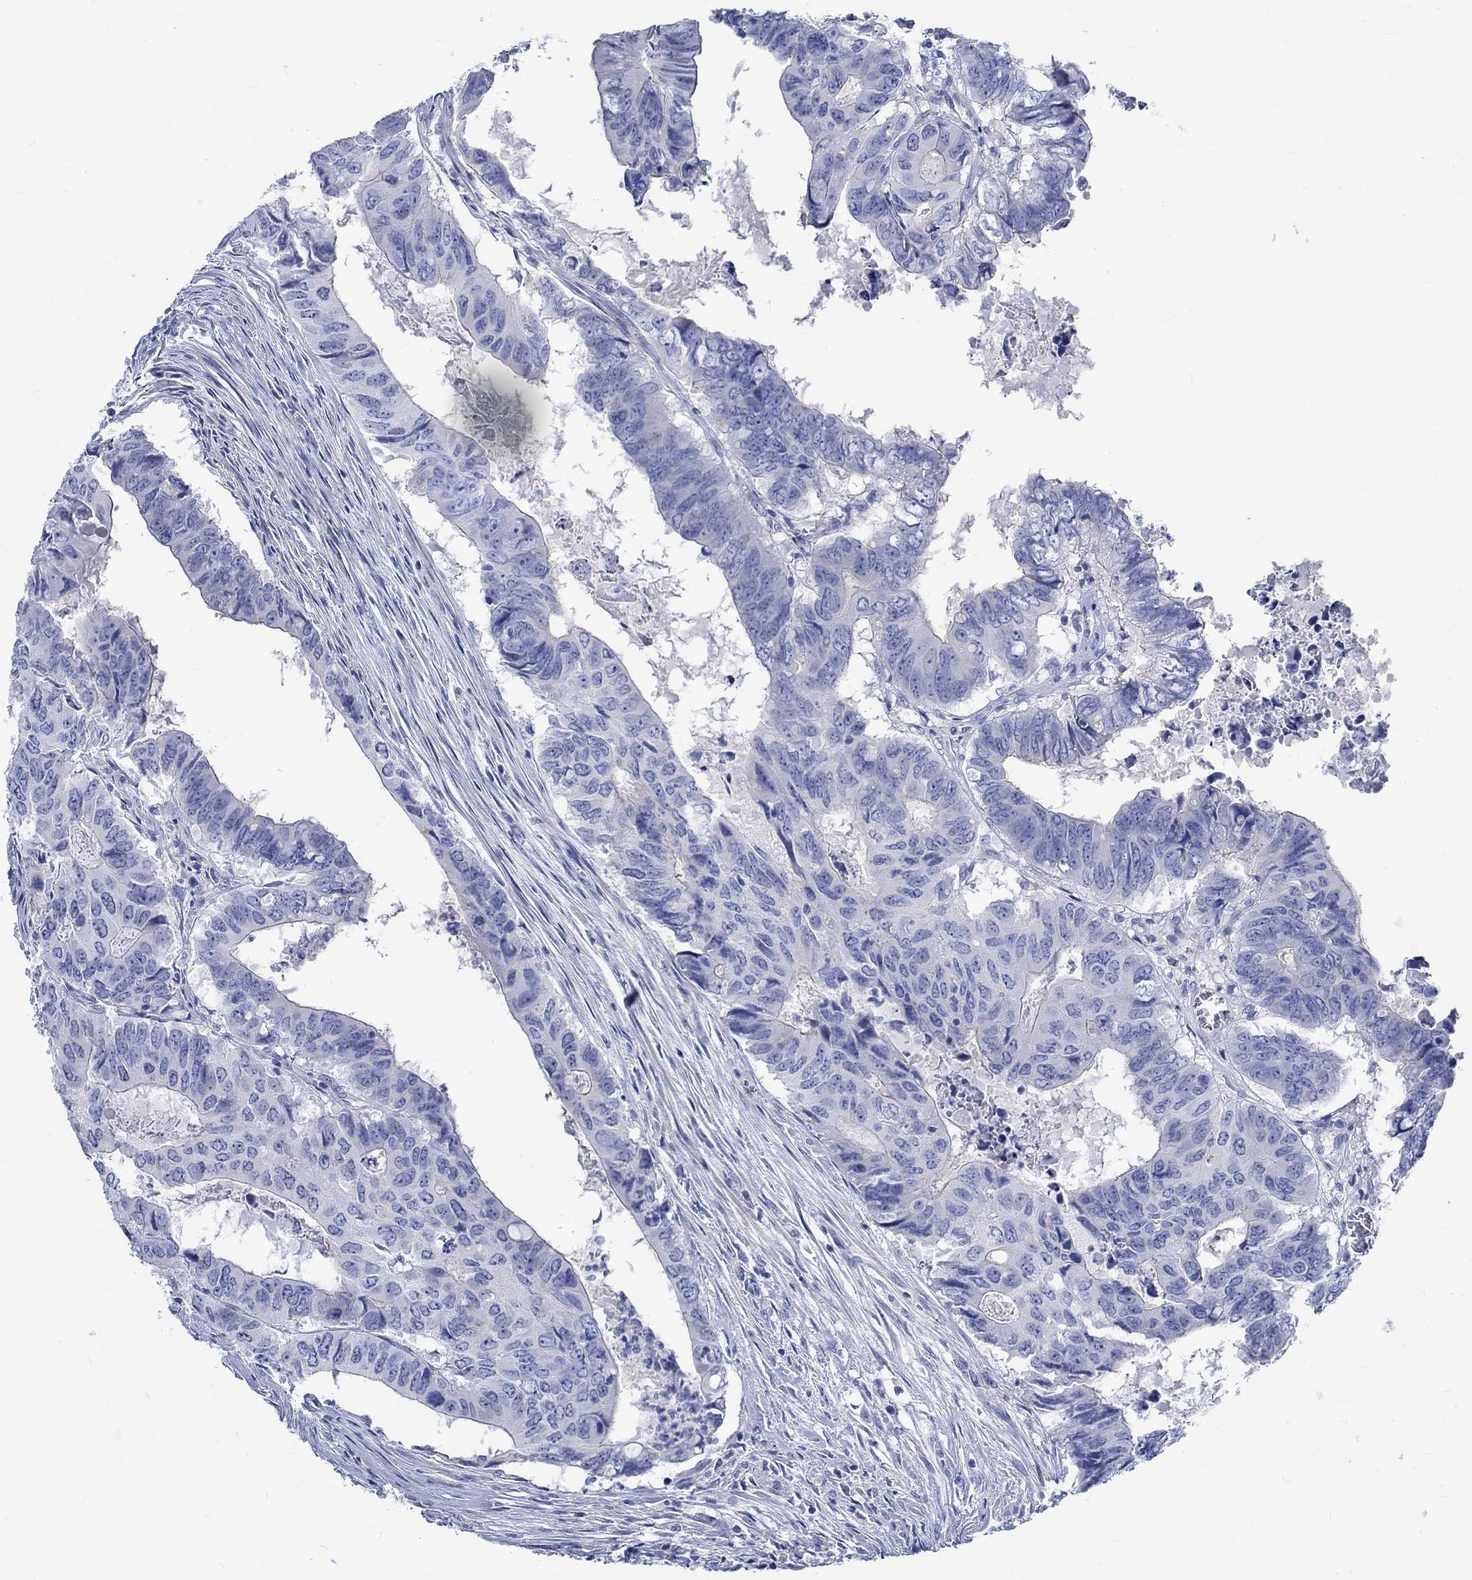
{"staining": {"intensity": "negative", "quantity": "none", "location": "none"}, "tissue": "colorectal cancer", "cell_type": "Tumor cells", "image_type": "cancer", "snomed": [{"axis": "morphology", "description": "Adenocarcinoma, NOS"}, {"axis": "topography", "description": "Colon"}], "caption": "Colorectal cancer (adenocarcinoma) stained for a protein using immunohistochemistry (IHC) reveals no staining tumor cells.", "gene": "NRIP3", "patient": {"sex": "male", "age": 79}}